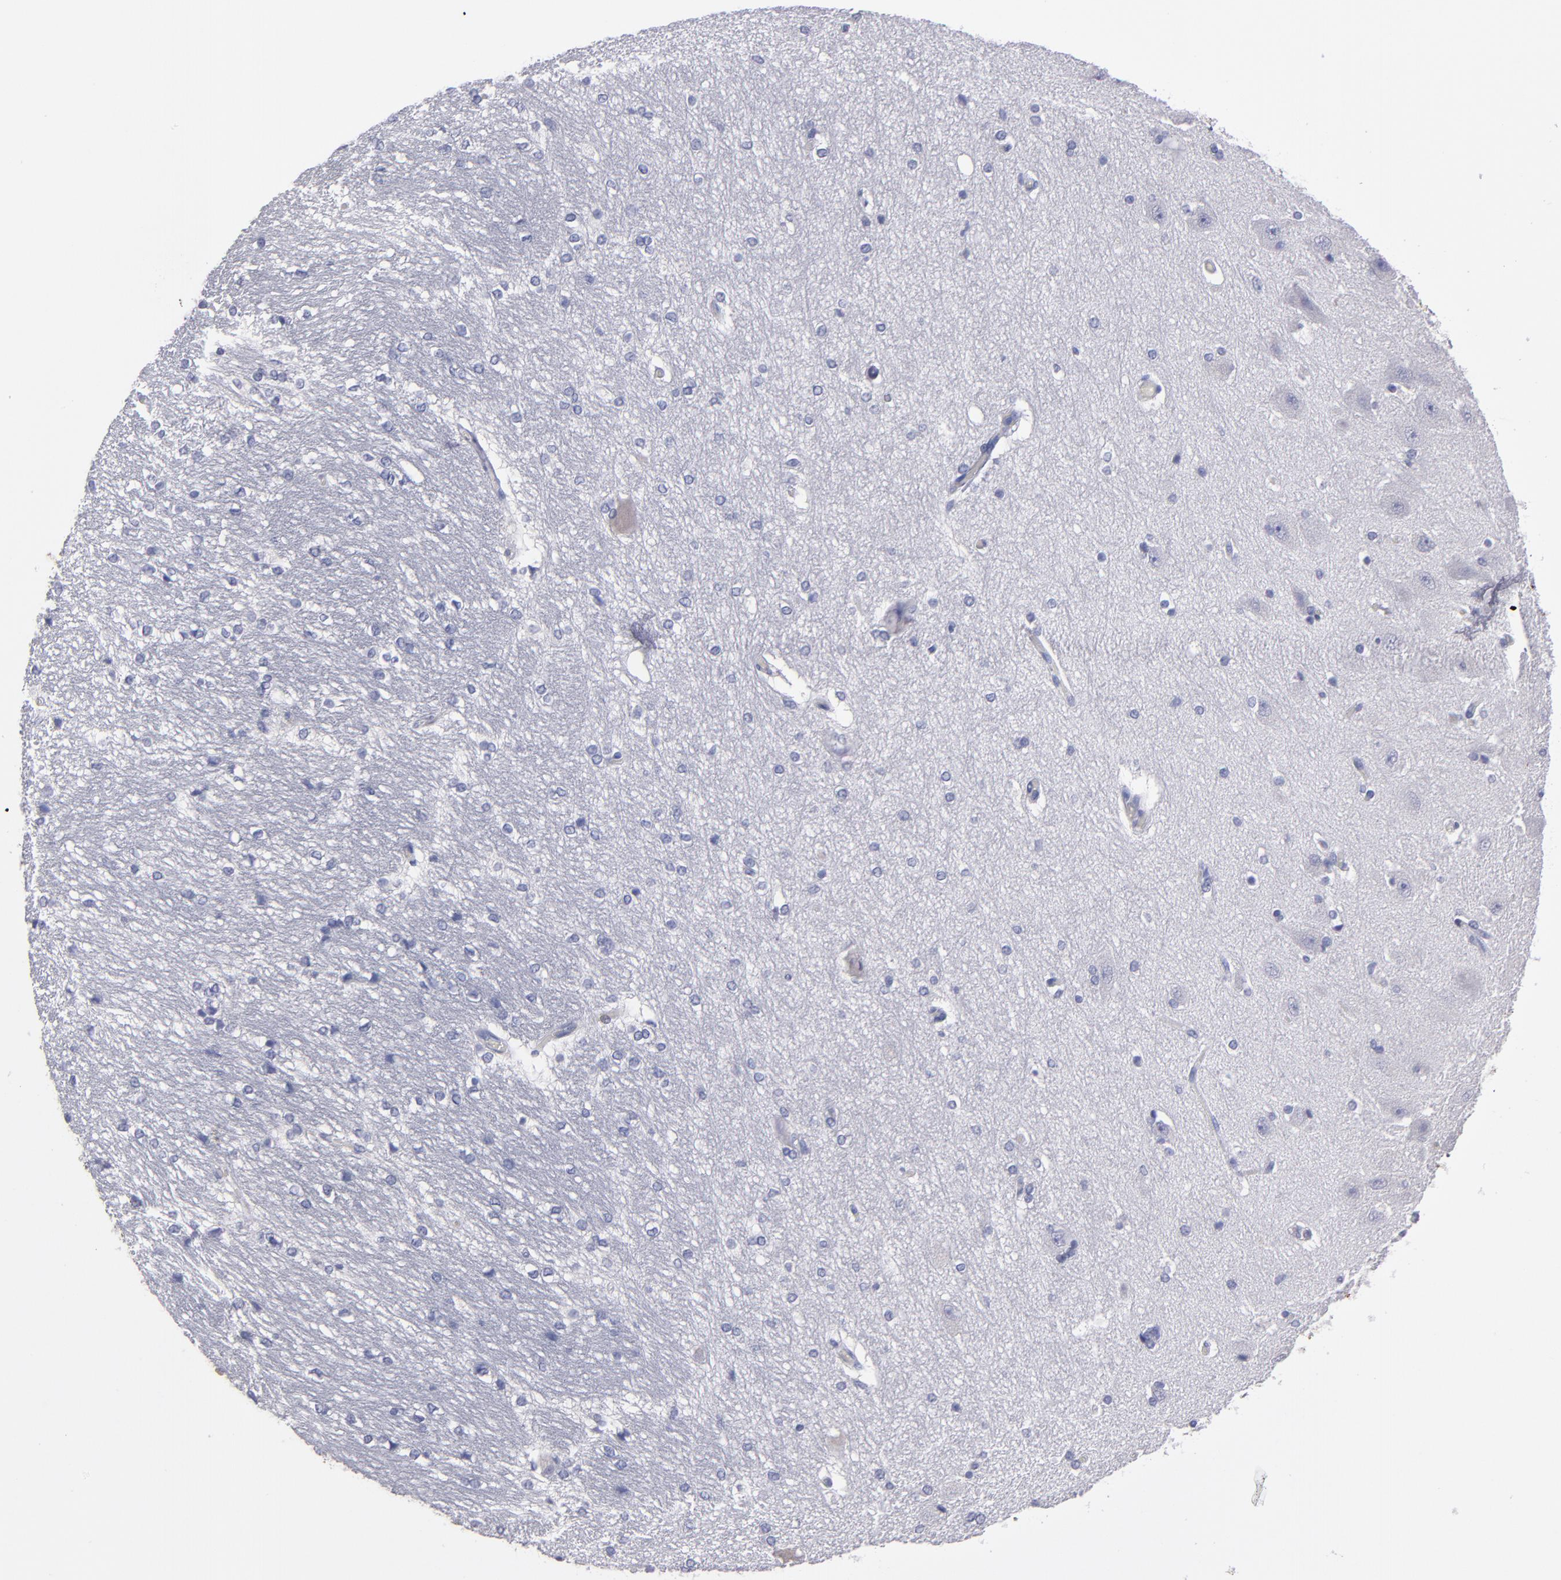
{"staining": {"intensity": "negative", "quantity": "none", "location": "none"}, "tissue": "hippocampus", "cell_type": "Glial cells", "image_type": "normal", "snomed": [{"axis": "morphology", "description": "Normal tissue, NOS"}, {"axis": "topography", "description": "Hippocampus"}], "caption": "The micrograph shows no staining of glial cells in benign hippocampus.", "gene": "CDH3", "patient": {"sex": "female", "age": 19}}